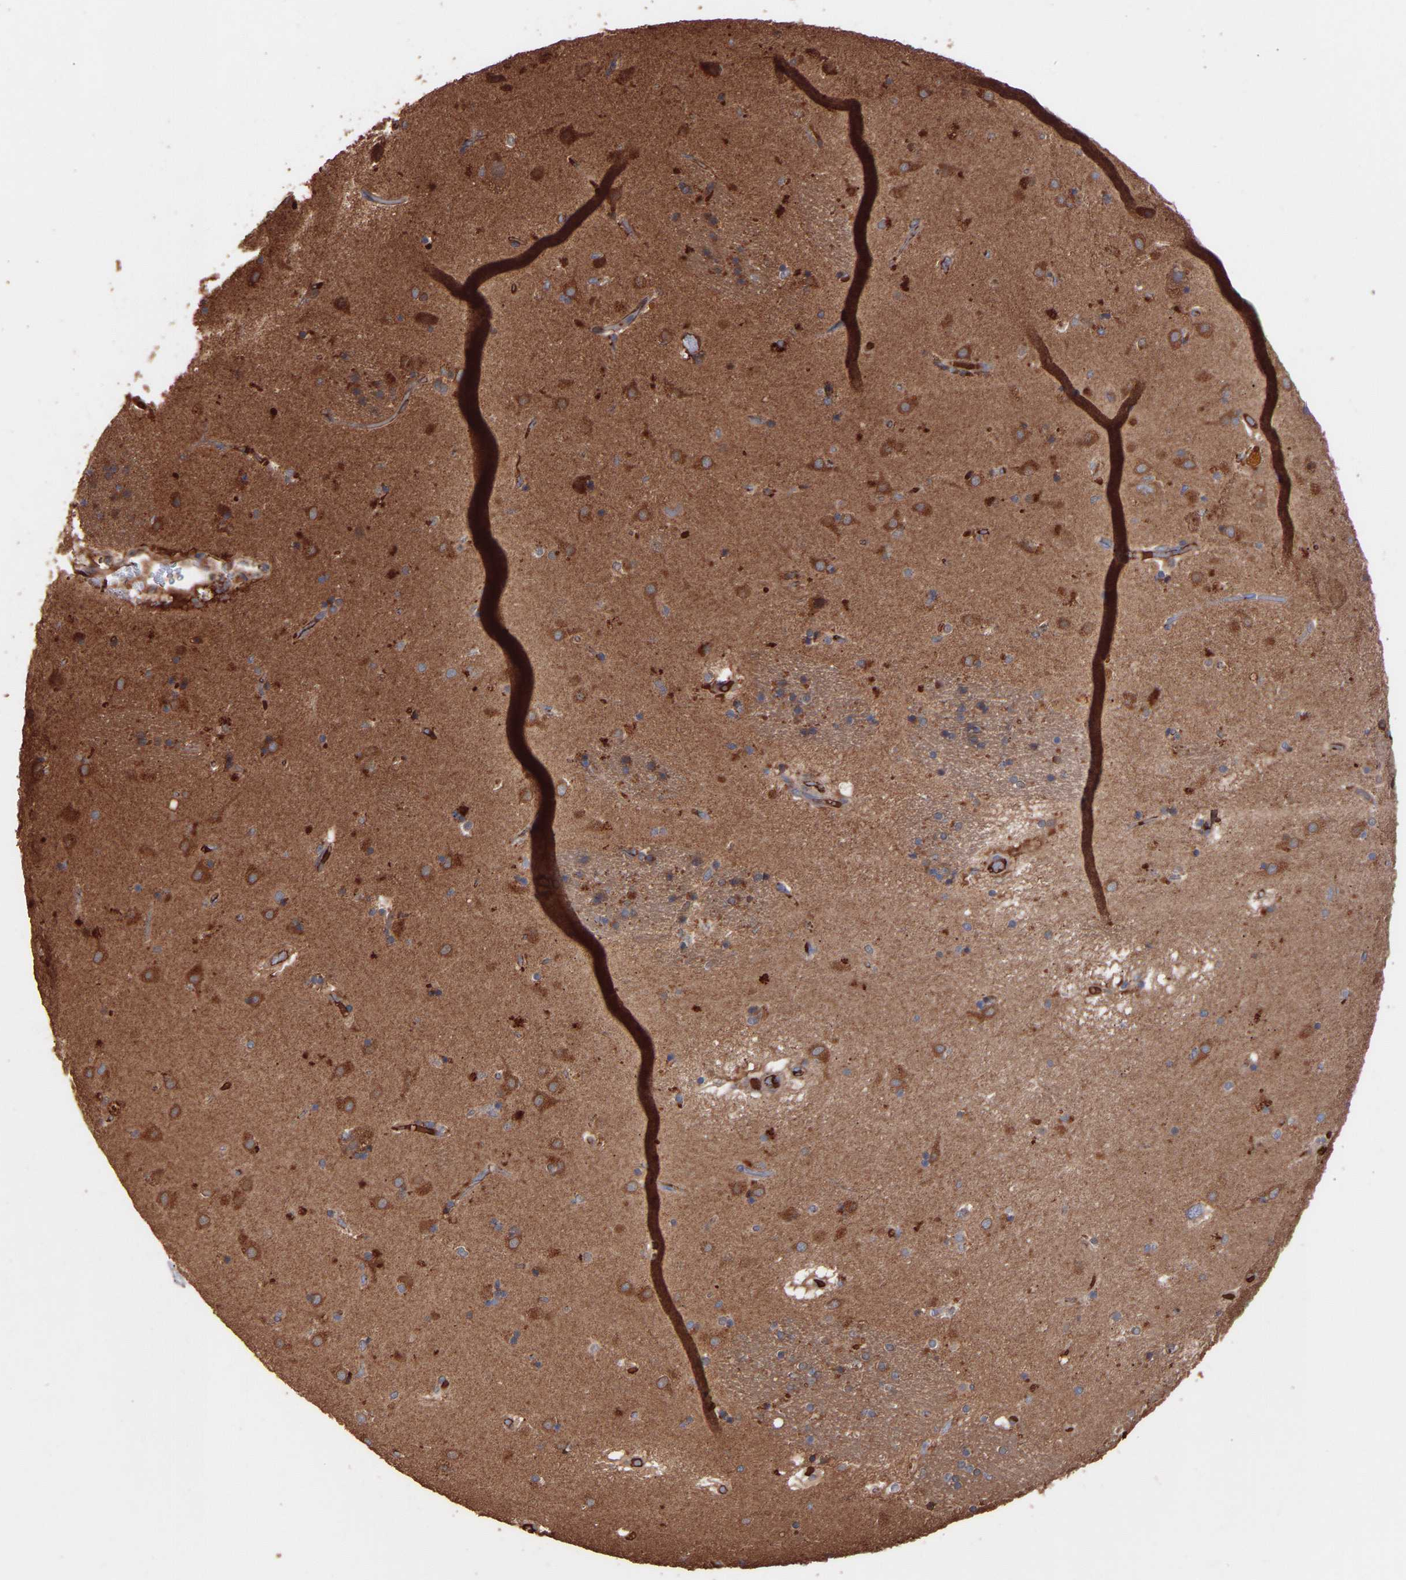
{"staining": {"intensity": "moderate", "quantity": "25%-75%", "location": "cytoplasmic/membranous"}, "tissue": "caudate", "cell_type": "Glial cells", "image_type": "normal", "snomed": [{"axis": "morphology", "description": "Normal tissue, NOS"}, {"axis": "topography", "description": "Lateral ventricle wall"}], "caption": "Immunohistochemistry (IHC) (DAB (3,3'-diaminobenzidine)) staining of unremarkable caudate exhibits moderate cytoplasmic/membranous protein positivity in approximately 25%-75% of glial cells. (DAB (3,3'-diaminobenzidine) IHC, brown staining for protein, blue staining for nuclei).", "gene": "TMEM268", "patient": {"sex": "male", "age": 70}}